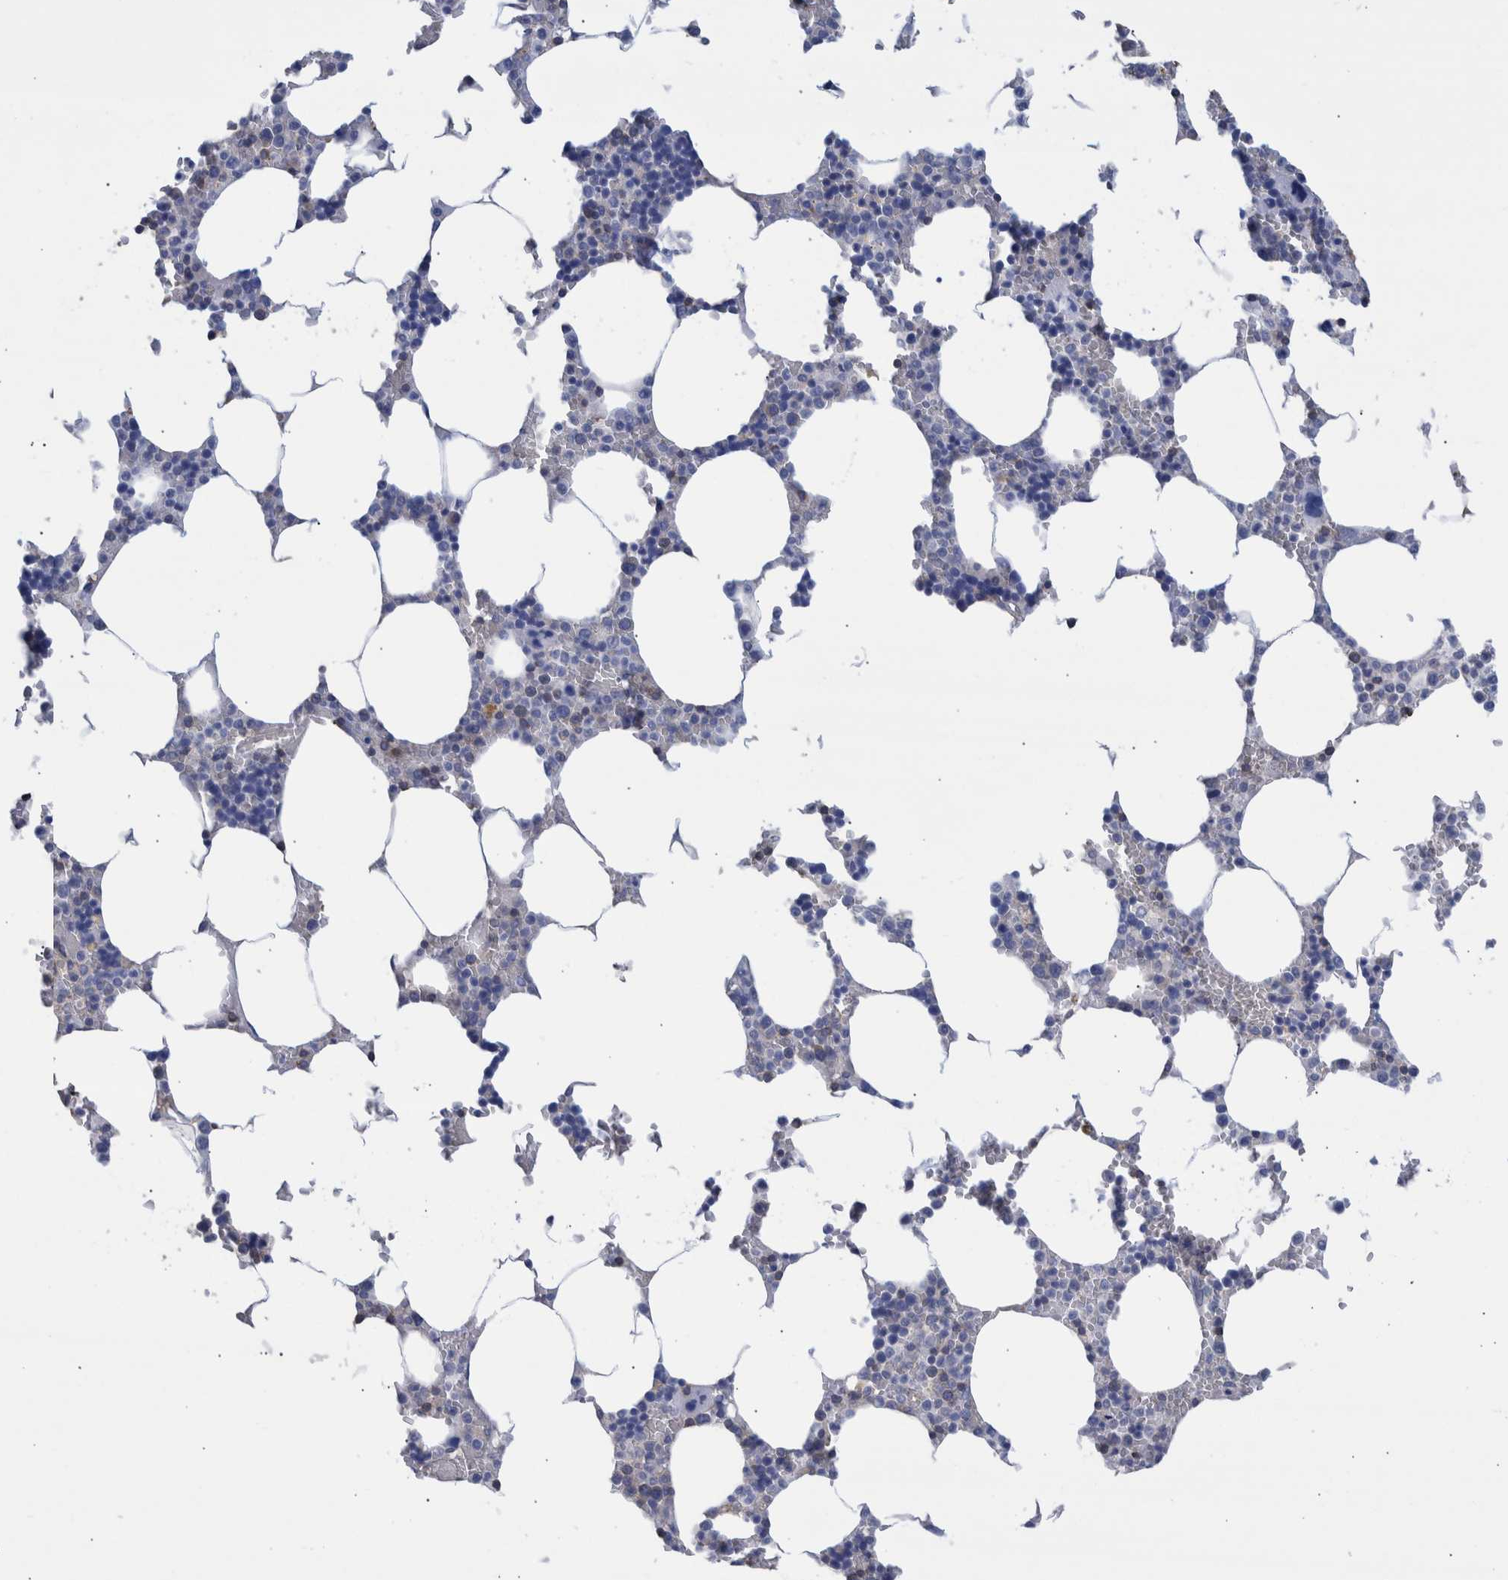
{"staining": {"intensity": "negative", "quantity": "none", "location": "none"}, "tissue": "bone marrow", "cell_type": "Hematopoietic cells", "image_type": "normal", "snomed": [{"axis": "morphology", "description": "Normal tissue, NOS"}, {"axis": "topography", "description": "Bone marrow"}], "caption": "A histopathology image of human bone marrow is negative for staining in hematopoietic cells.", "gene": "PPP3CC", "patient": {"sex": "male", "age": 70}}